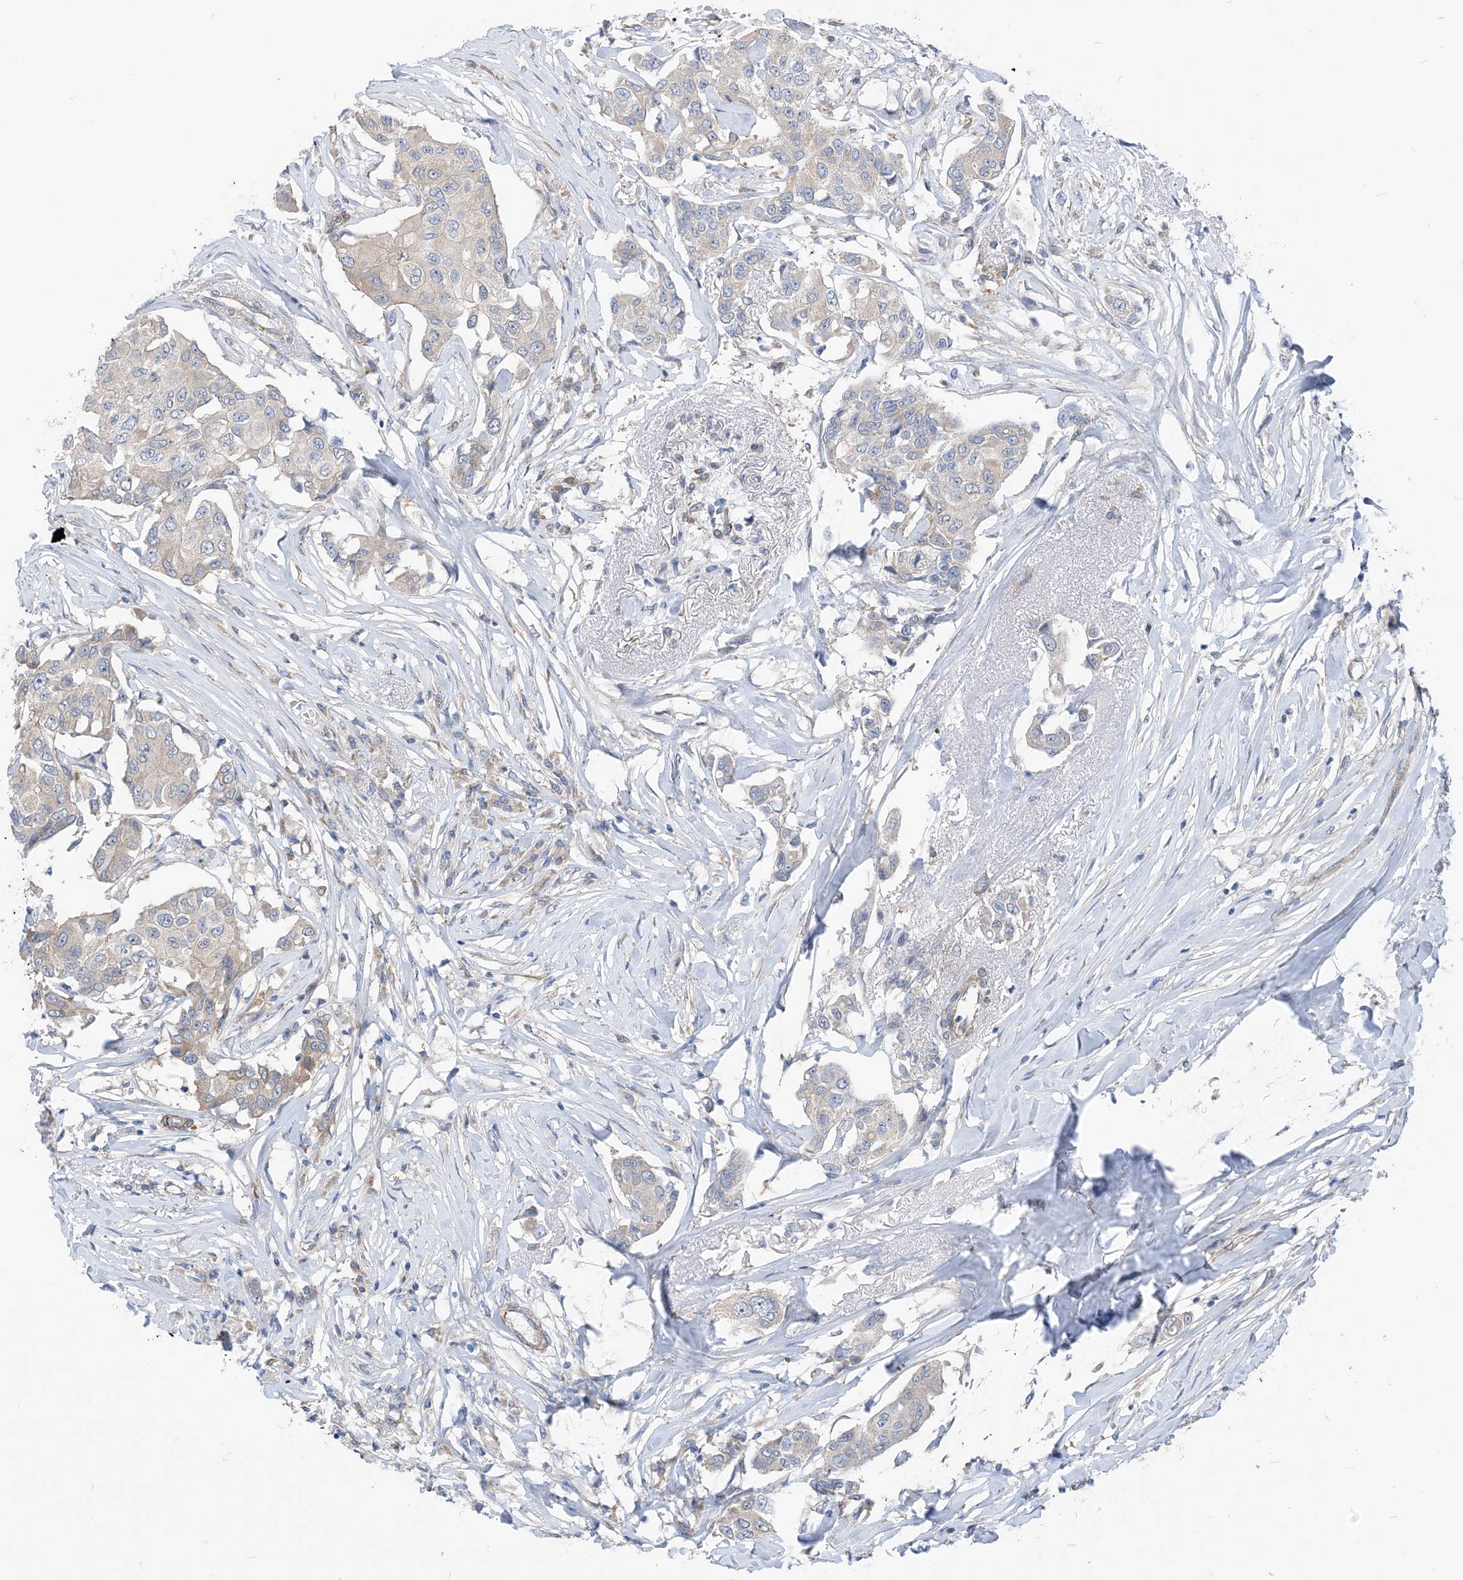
{"staining": {"intensity": "negative", "quantity": "none", "location": "none"}, "tissue": "breast cancer", "cell_type": "Tumor cells", "image_type": "cancer", "snomed": [{"axis": "morphology", "description": "Duct carcinoma"}, {"axis": "topography", "description": "Breast"}], "caption": "An immunohistochemistry histopathology image of breast intraductal carcinoma is shown. There is no staining in tumor cells of breast intraductal carcinoma.", "gene": "PLEKHA3", "patient": {"sex": "female", "age": 80}}